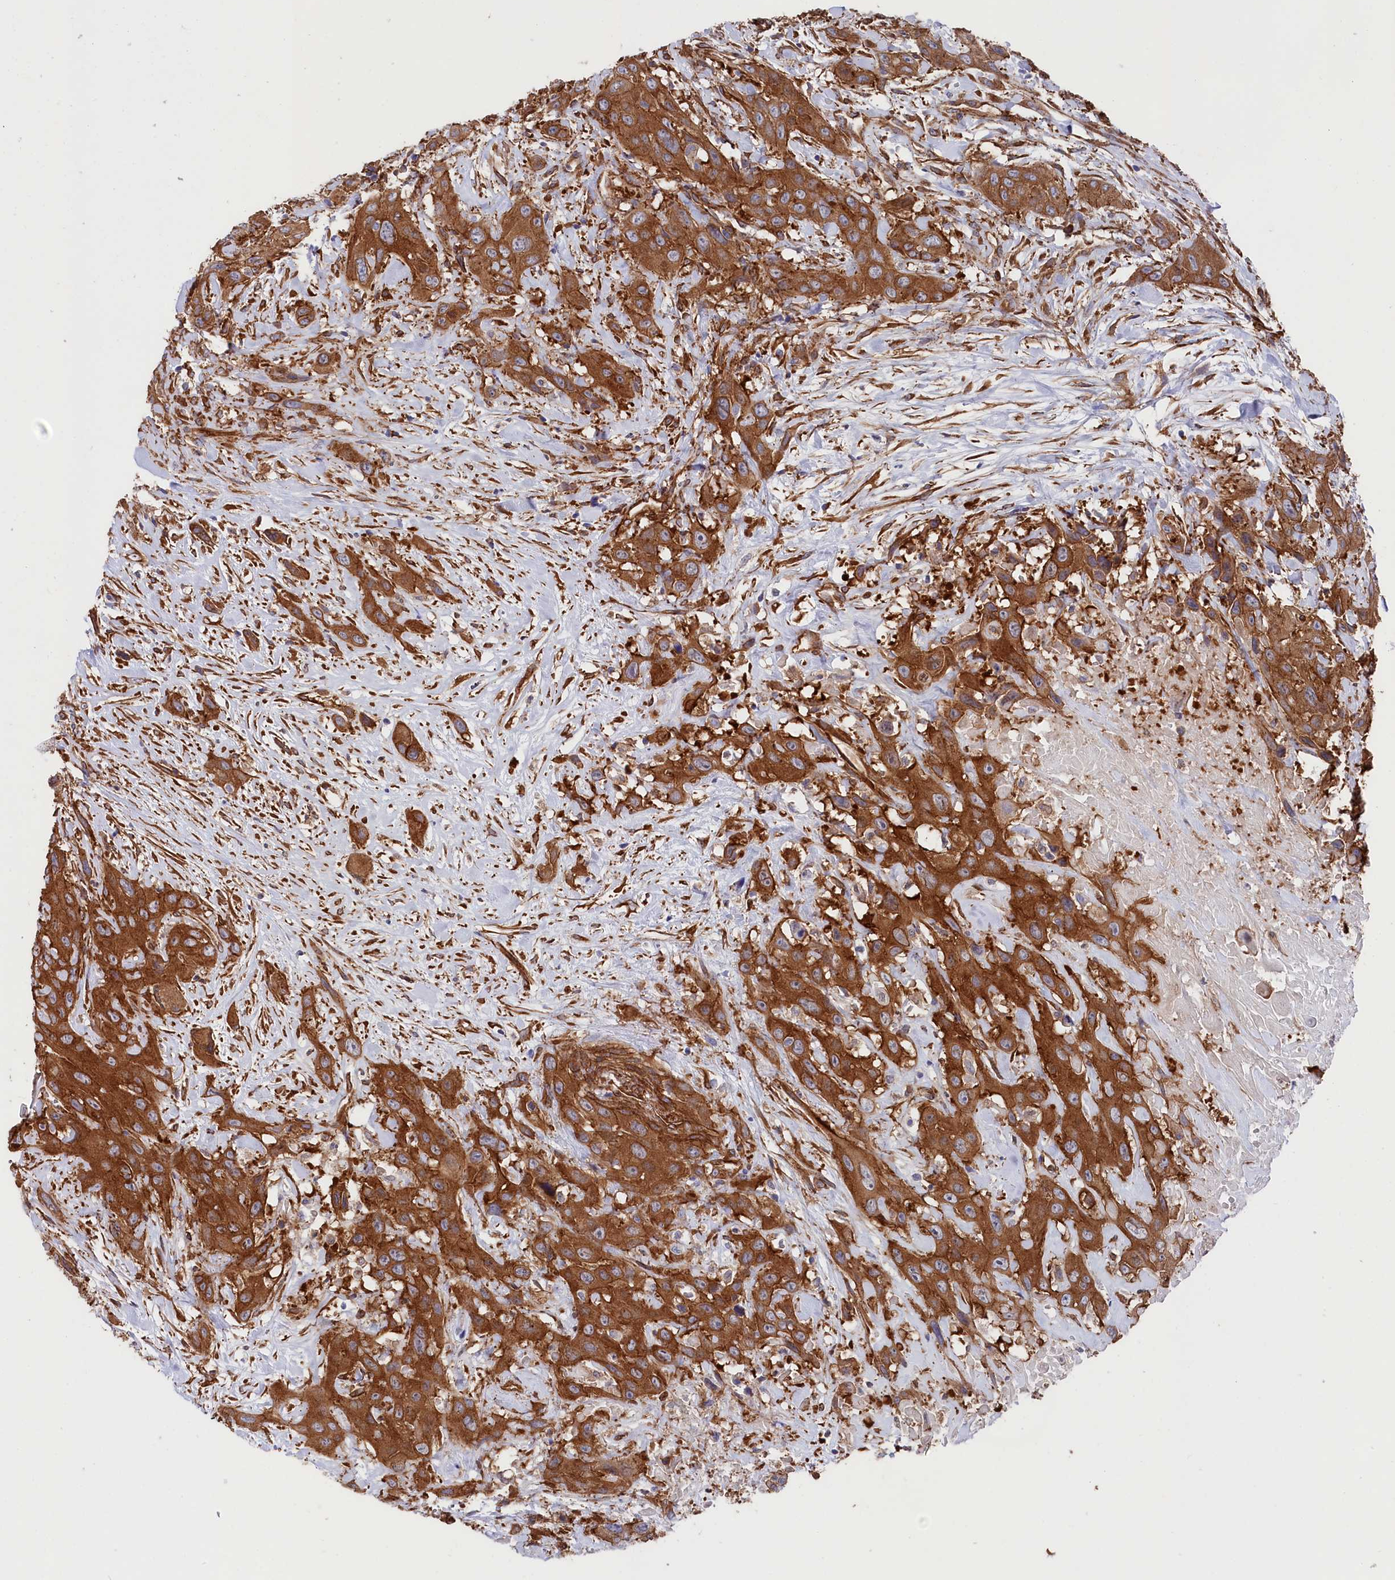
{"staining": {"intensity": "strong", "quantity": ">75%", "location": "cytoplasmic/membranous"}, "tissue": "head and neck cancer", "cell_type": "Tumor cells", "image_type": "cancer", "snomed": [{"axis": "morphology", "description": "Squamous cell carcinoma, NOS"}, {"axis": "topography", "description": "Head-Neck"}], "caption": "DAB (3,3'-diaminobenzidine) immunohistochemical staining of head and neck cancer demonstrates strong cytoplasmic/membranous protein expression in approximately >75% of tumor cells. (Brightfield microscopy of DAB IHC at high magnification).", "gene": "TNKS1BP1", "patient": {"sex": "male", "age": 81}}